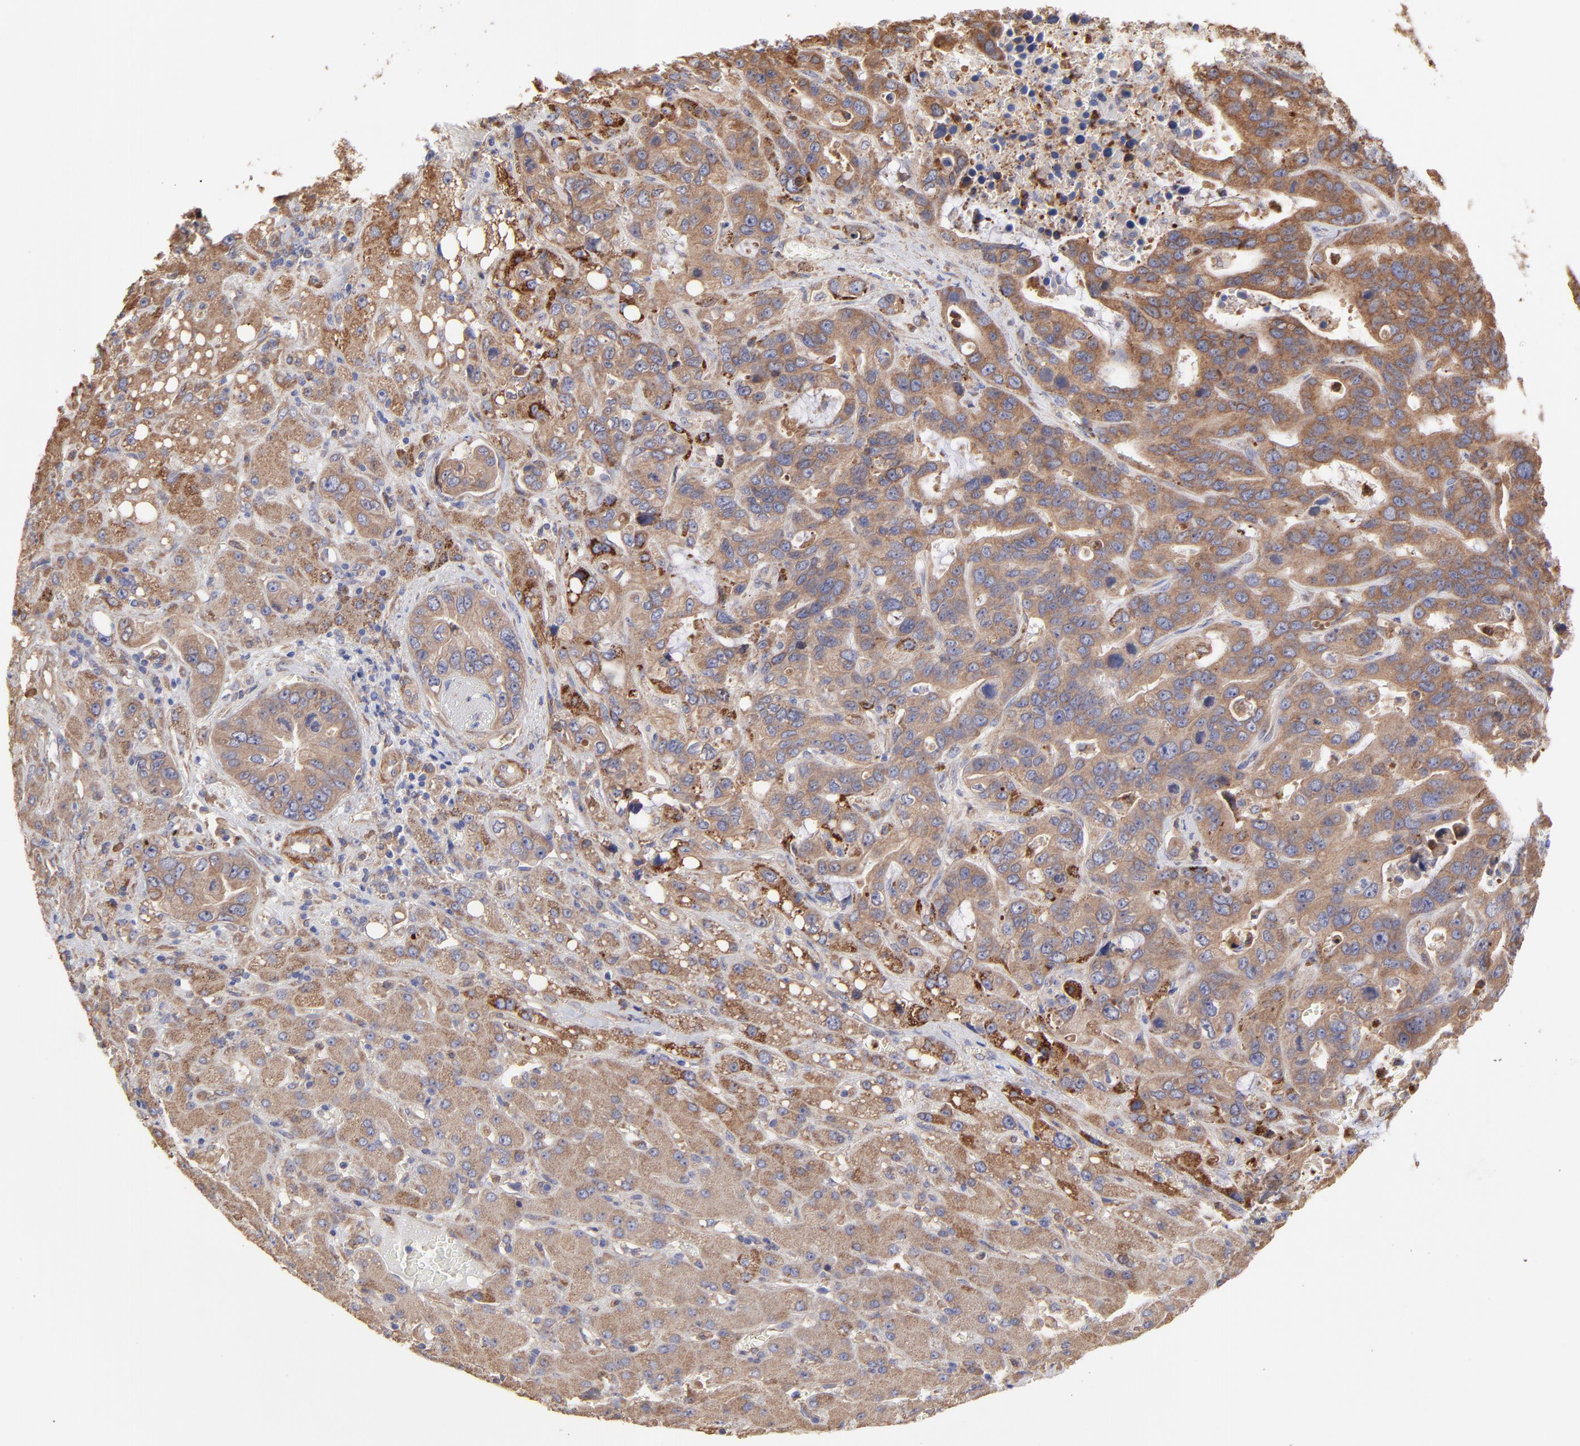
{"staining": {"intensity": "moderate", "quantity": ">75%", "location": "cytoplasmic/membranous"}, "tissue": "liver cancer", "cell_type": "Tumor cells", "image_type": "cancer", "snomed": [{"axis": "morphology", "description": "Cholangiocarcinoma"}, {"axis": "topography", "description": "Liver"}], "caption": "Protein staining by immunohistochemistry shows moderate cytoplasmic/membranous staining in approximately >75% of tumor cells in liver cancer. The protein is shown in brown color, while the nuclei are stained blue.", "gene": "PFKM", "patient": {"sex": "female", "age": 65}}